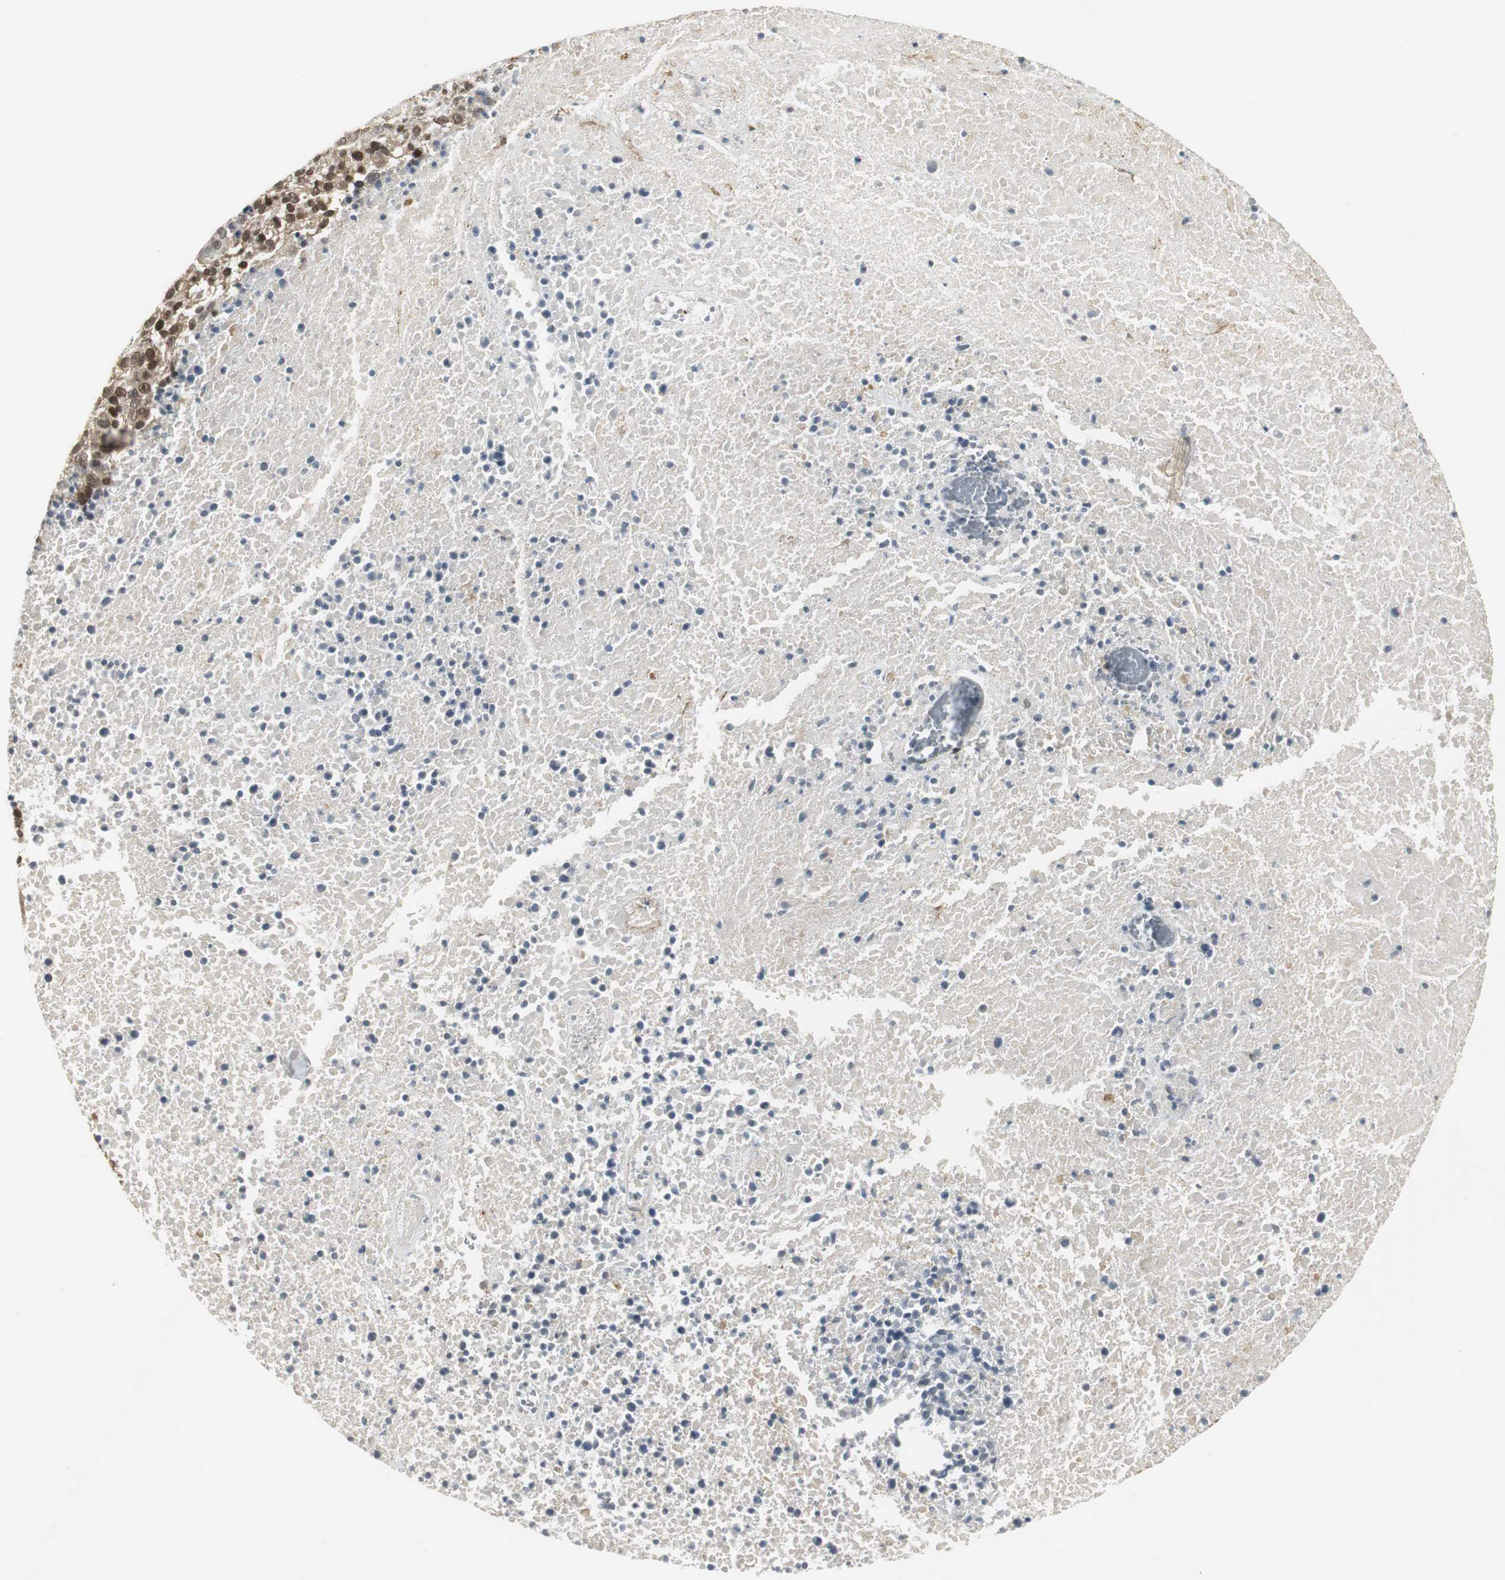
{"staining": {"intensity": "moderate", "quantity": ">75%", "location": "cytoplasmic/membranous,nuclear"}, "tissue": "melanoma", "cell_type": "Tumor cells", "image_type": "cancer", "snomed": [{"axis": "morphology", "description": "Malignant melanoma, Metastatic site"}, {"axis": "topography", "description": "Cerebral cortex"}], "caption": "Protein analysis of melanoma tissue reveals moderate cytoplasmic/membranous and nuclear staining in approximately >75% of tumor cells.", "gene": "MPG", "patient": {"sex": "female", "age": 52}}